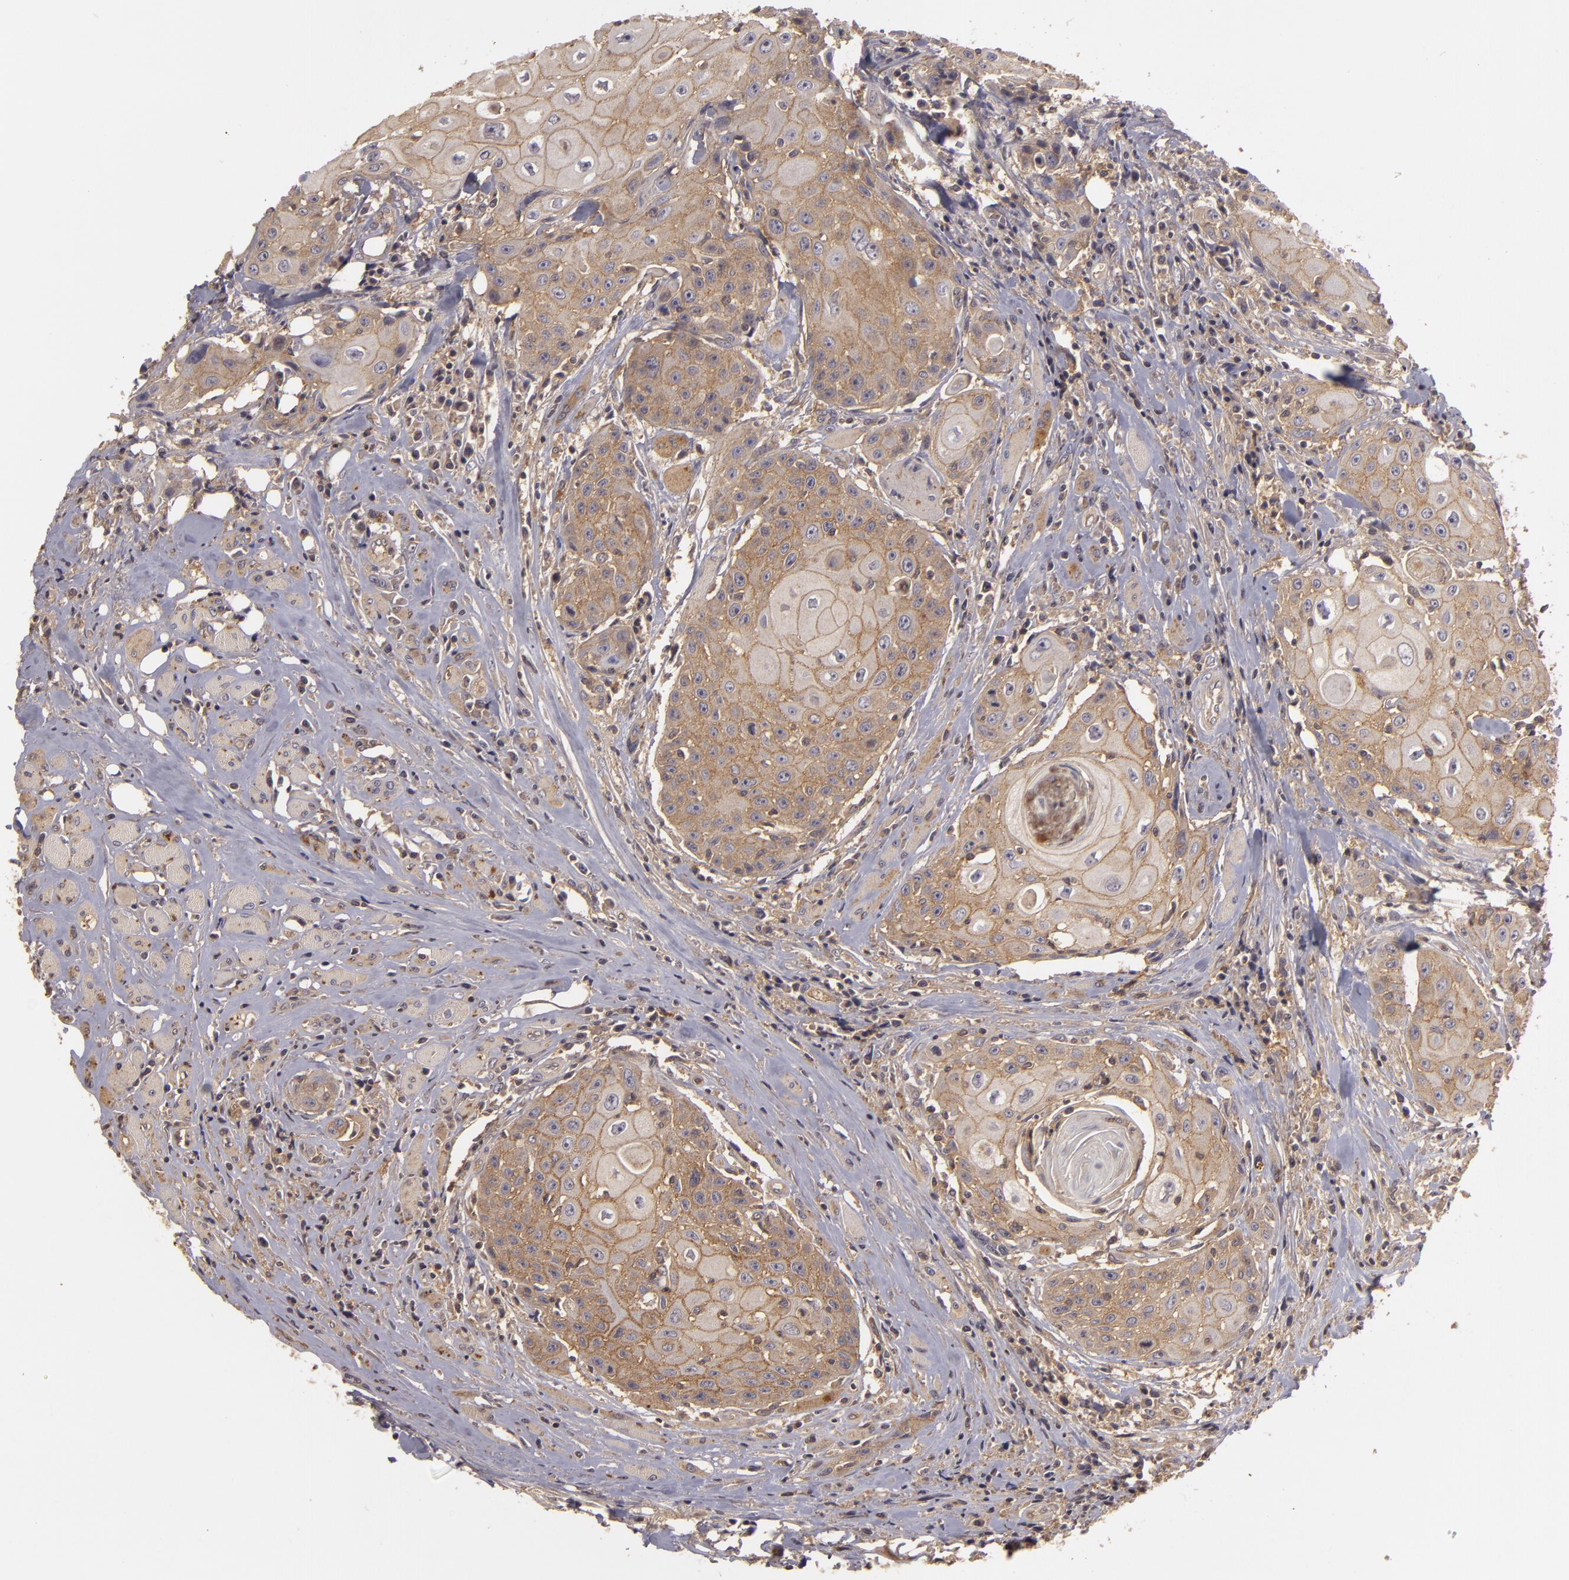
{"staining": {"intensity": "moderate", "quantity": ">75%", "location": "cytoplasmic/membranous"}, "tissue": "head and neck cancer", "cell_type": "Tumor cells", "image_type": "cancer", "snomed": [{"axis": "morphology", "description": "Squamous cell carcinoma, NOS"}, {"axis": "topography", "description": "Oral tissue"}, {"axis": "topography", "description": "Head-Neck"}], "caption": "This image exhibits immunohistochemistry staining of human head and neck cancer, with medium moderate cytoplasmic/membranous positivity in about >75% of tumor cells.", "gene": "HRAS", "patient": {"sex": "female", "age": 82}}